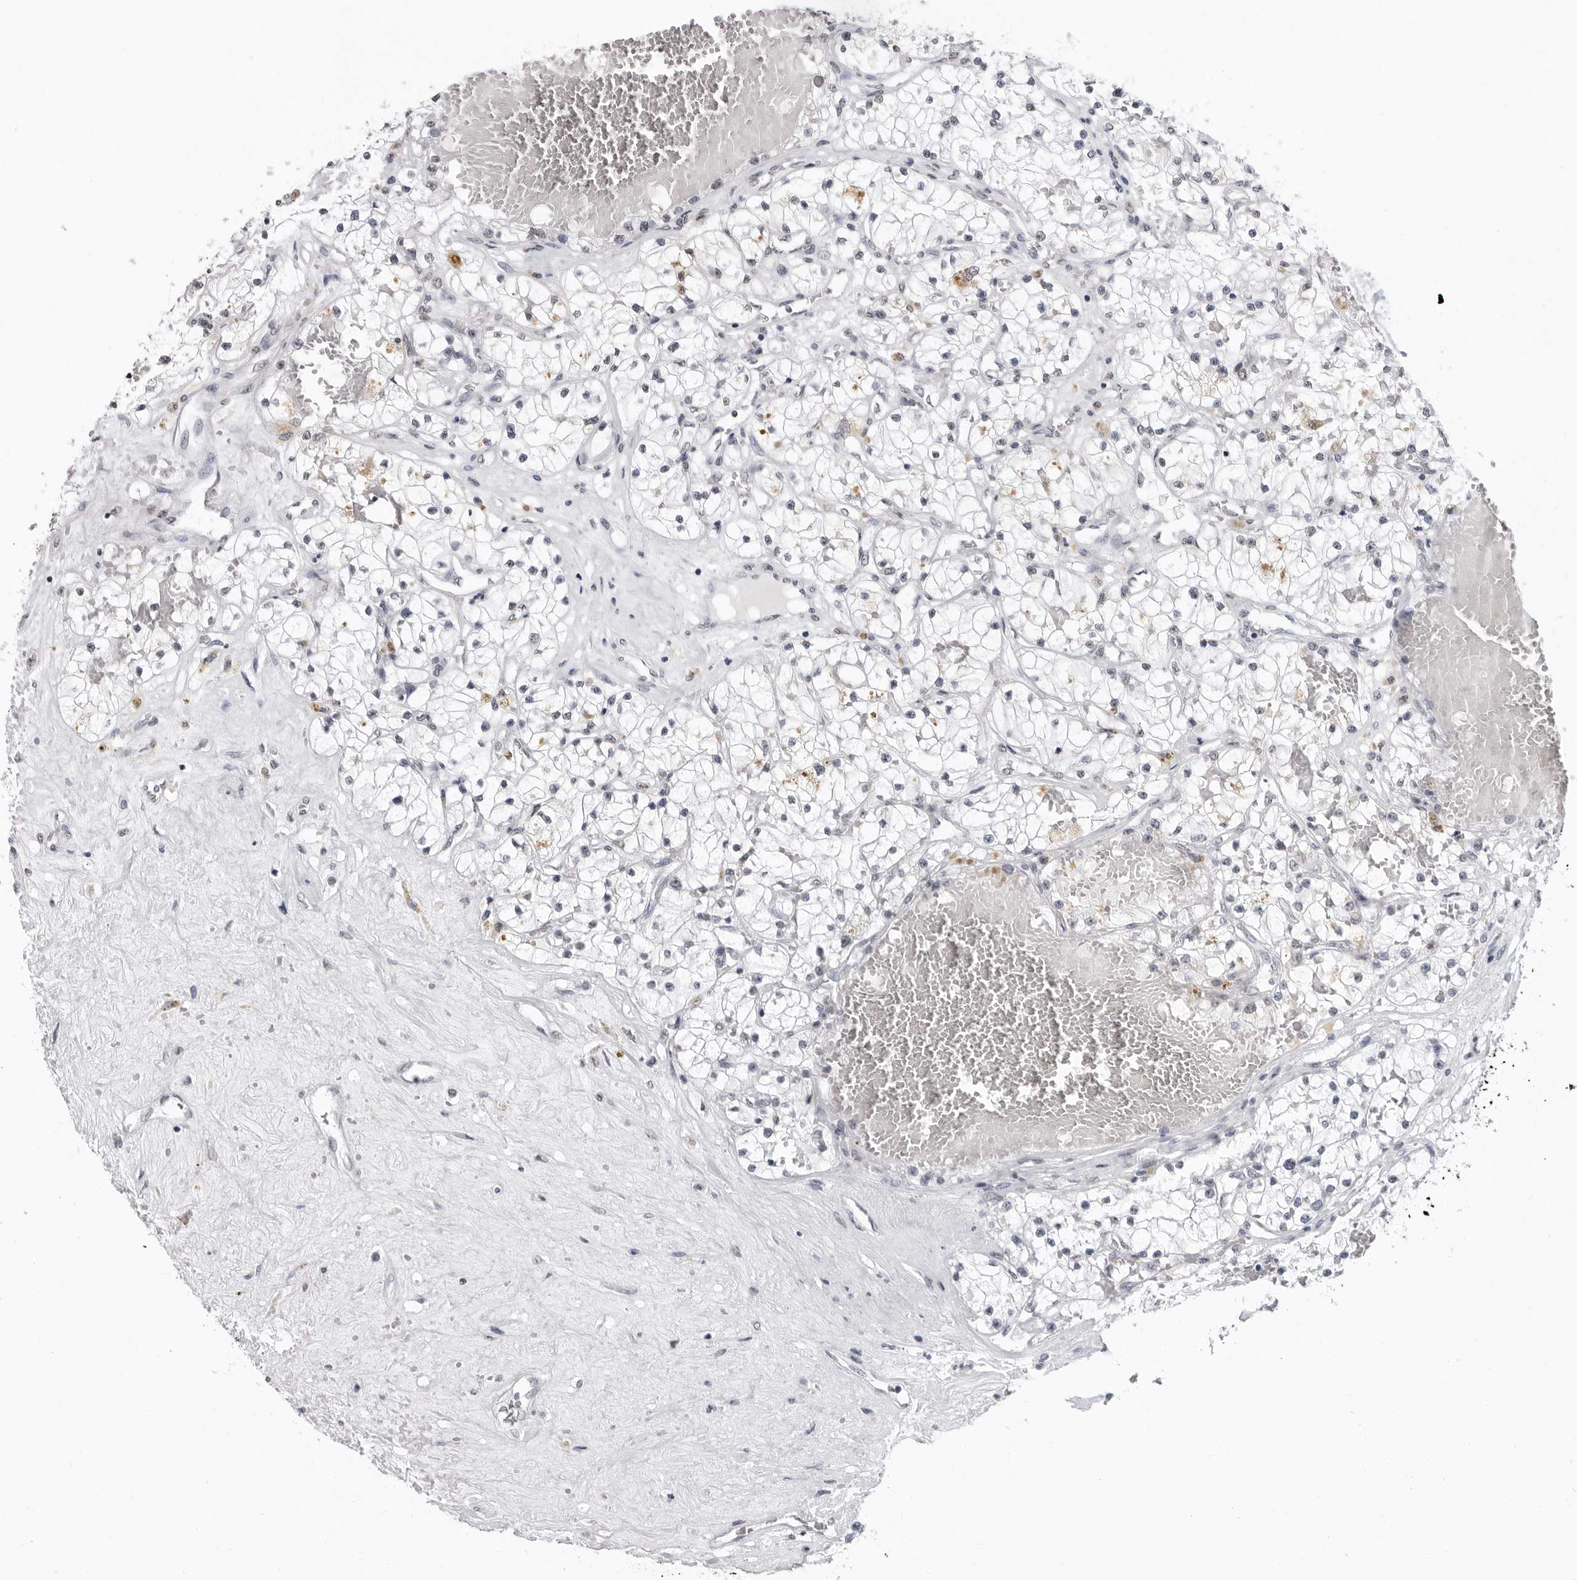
{"staining": {"intensity": "negative", "quantity": "none", "location": "none"}, "tissue": "renal cancer", "cell_type": "Tumor cells", "image_type": "cancer", "snomed": [{"axis": "morphology", "description": "Normal tissue, NOS"}, {"axis": "morphology", "description": "Adenocarcinoma, NOS"}, {"axis": "topography", "description": "Kidney"}], "caption": "This is an IHC micrograph of human renal cancer (adenocarcinoma). There is no expression in tumor cells.", "gene": "HEPACAM", "patient": {"sex": "male", "age": 68}}